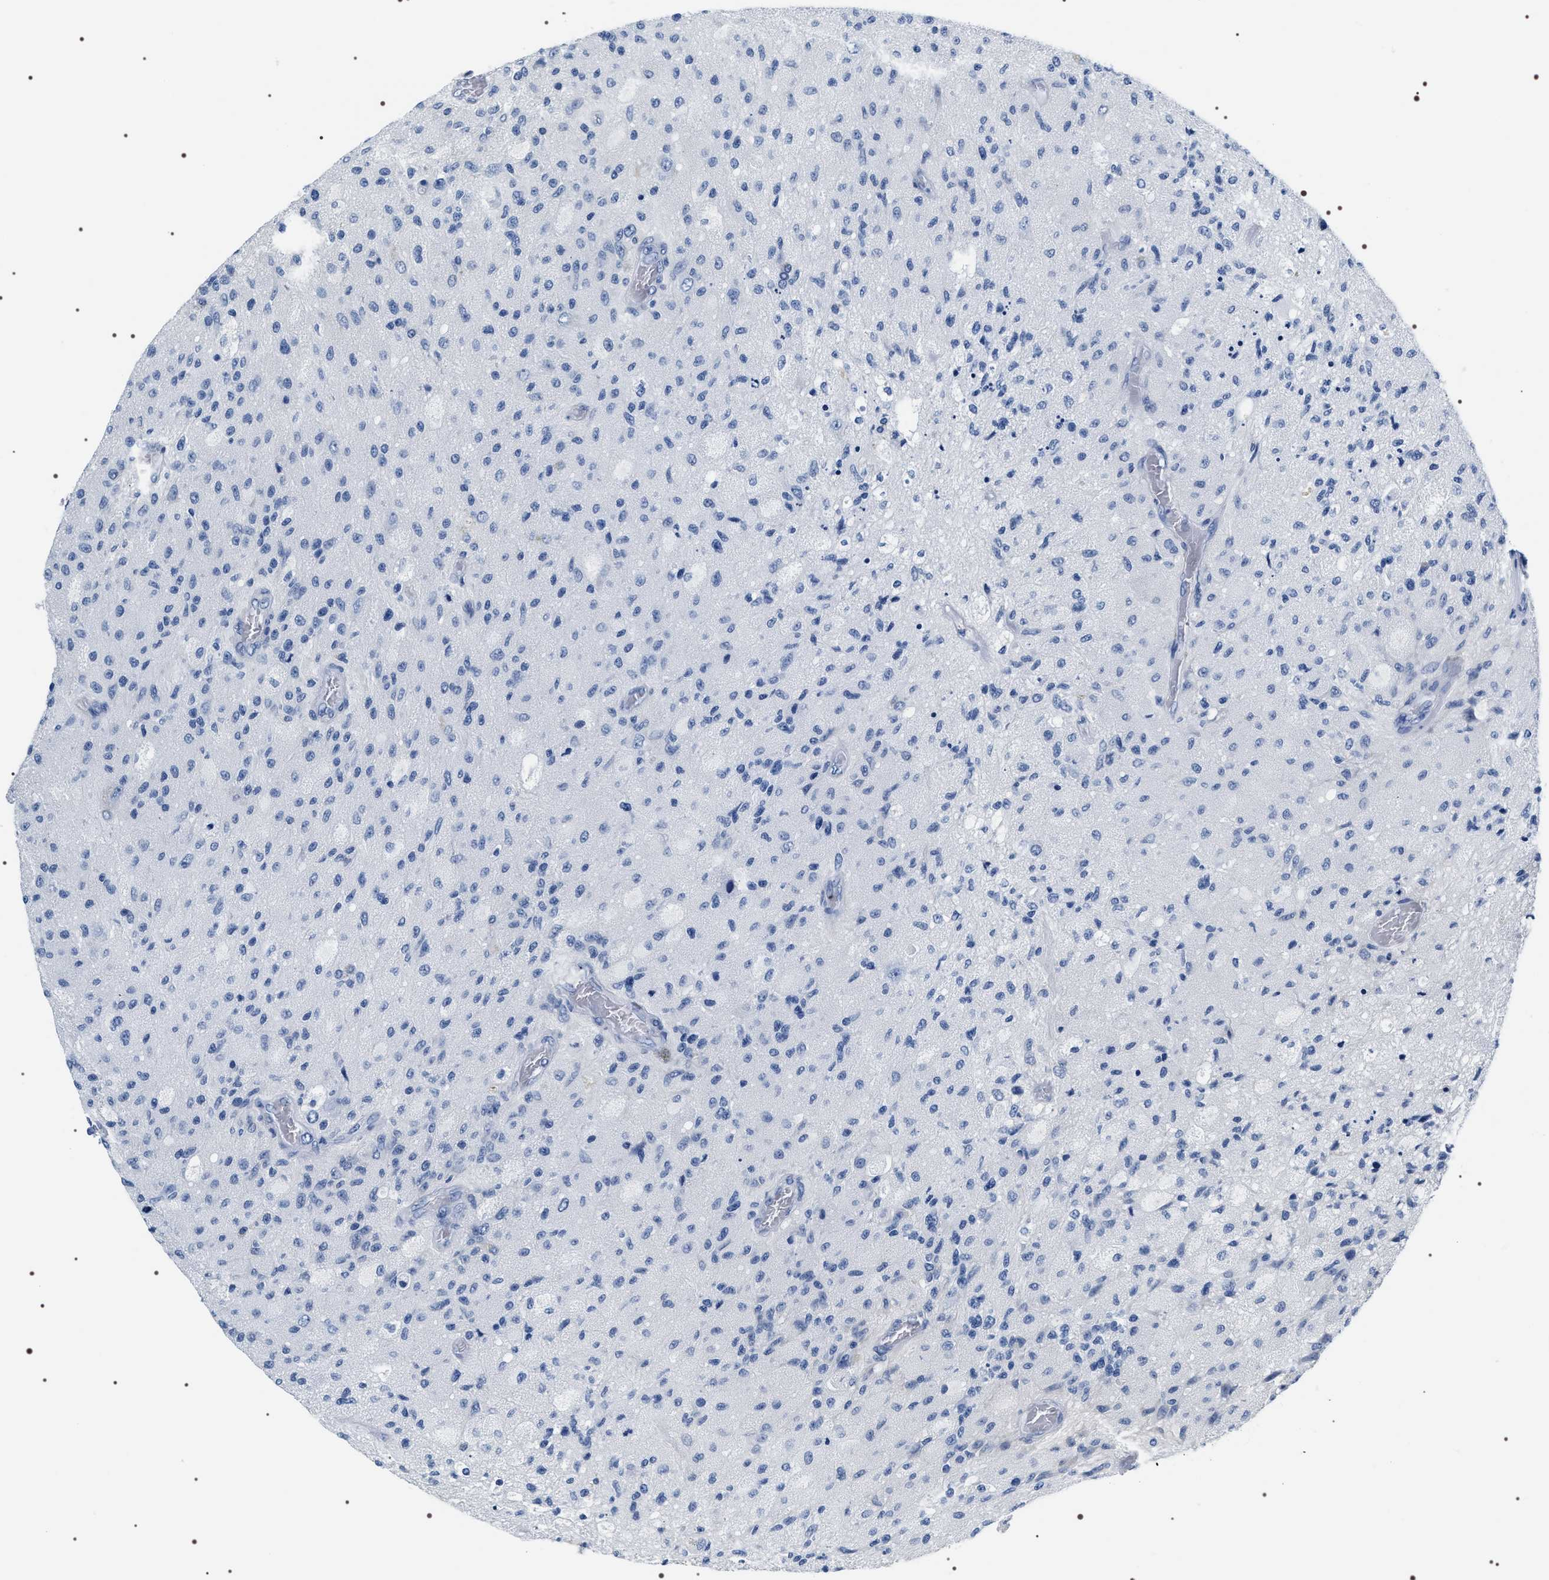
{"staining": {"intensity": "negative", "quantity": "none", "location": "none"}, "tissue": "glioma", "cell_type": "Tumor cells", "image_type": "cancer", "snomed": [{"axis": "morphology", "description": "Normal tissue, NOS"}, {"axis": "morphology", "description": "Glioma, malignant, High grade"}, {"axis": "topography", "description": "Cerebral cortex"}], "caption": "A photomicrograph of human glioma is negative for staining in tumor cells.", "gene": "ADH4", "patient": {"sex": "male", "age": 77}}